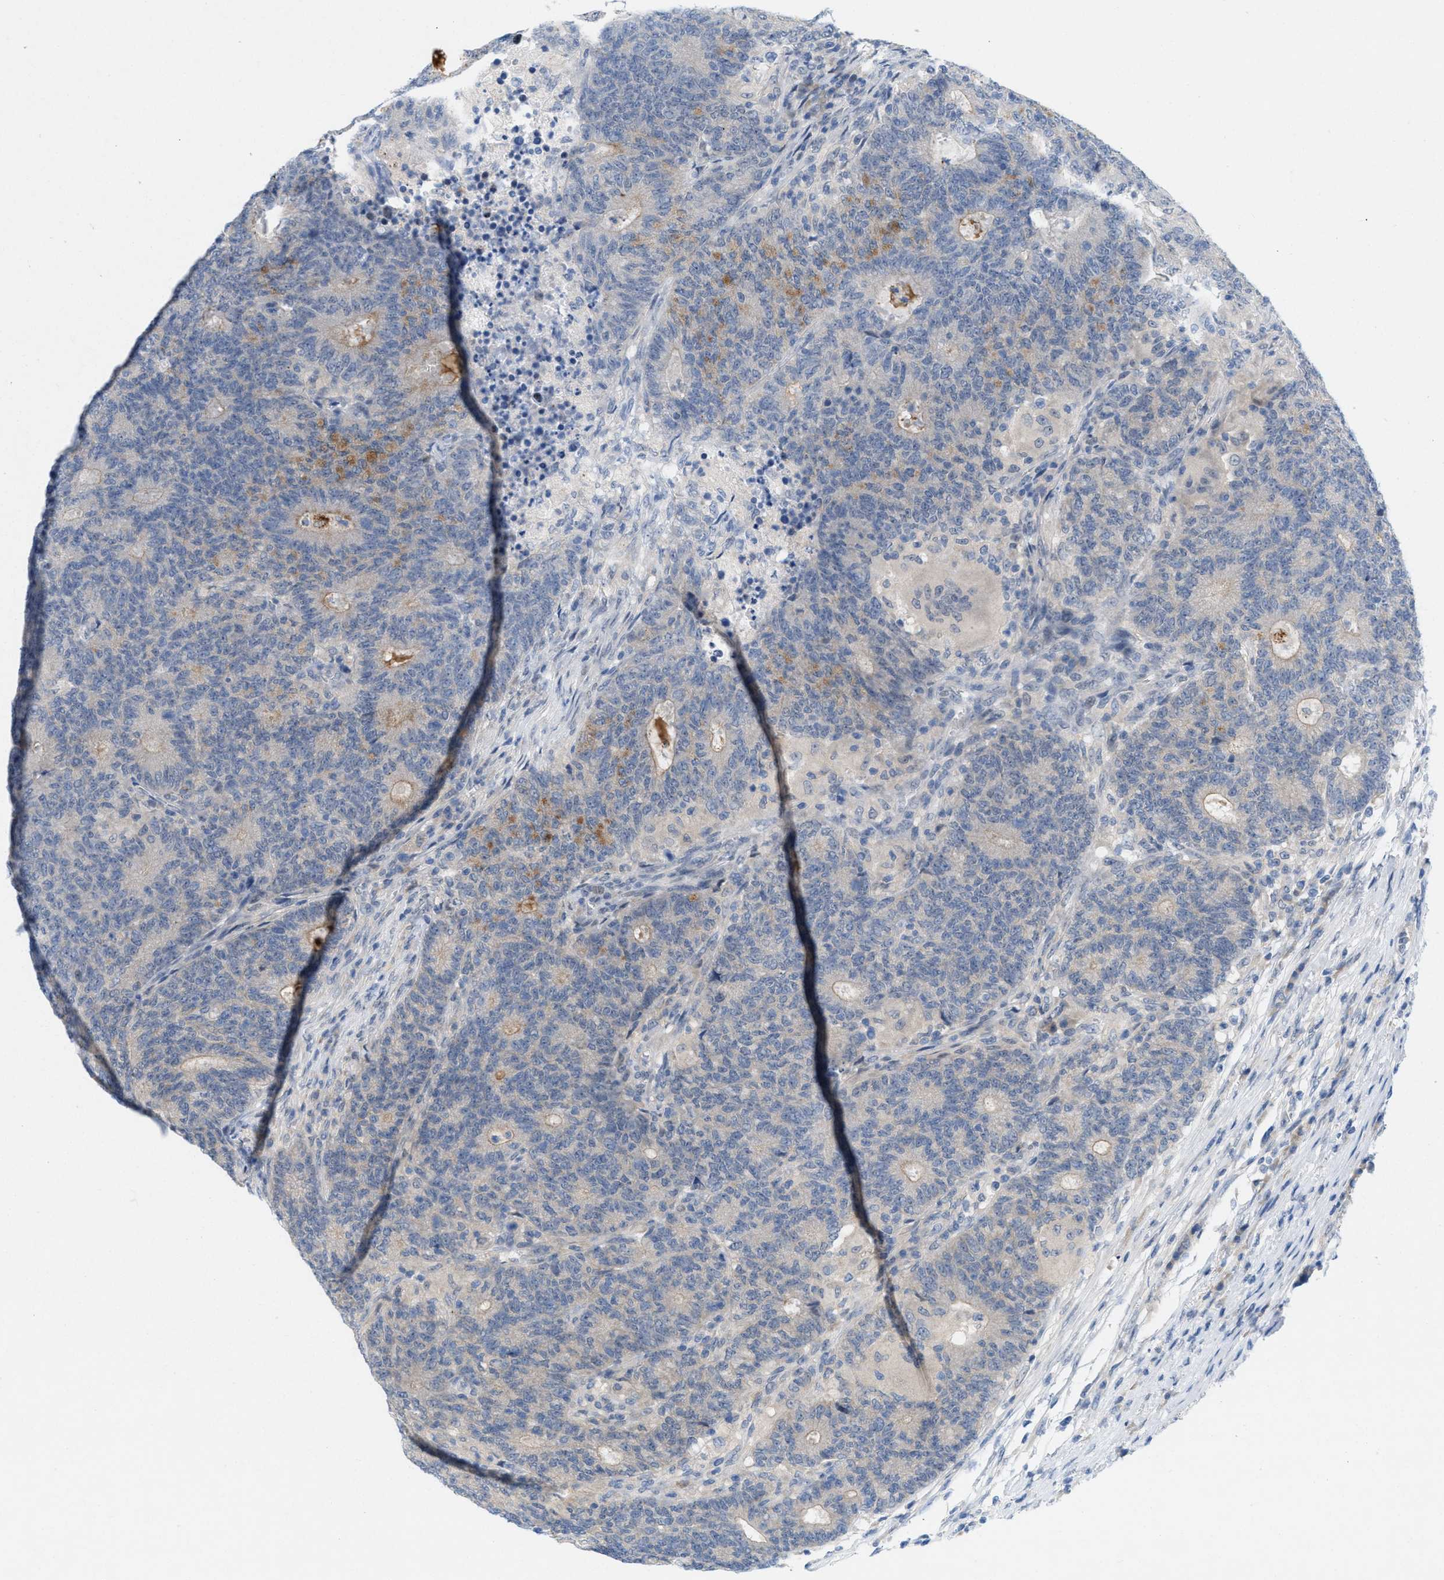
{"staining": {"intensity": "weak", "quantity": "<25%", "location": "cytoplasmic/membranous"}, "tissue": "colorectal cancer", "cell_type": "Tumor cells", "image_type": "cancer", "snomed": [{"axis": "morphology", "description": "Normal tissue, NOS"}, {"axis": "morphology", "description": "Adenocarcinoma, NOS"}, {"axis": "topography", "description": "Colon"}], "caption": "Protein analysis of colorectal cancer (adenocarcinoma) shows no significant staining in tumor cells. The staining is performed using DAB brown chromogen with nuclei counter-stained in using hematoxylin.", "gene": "WIPI2", "patient": {"sex": "female", "age": 75}}